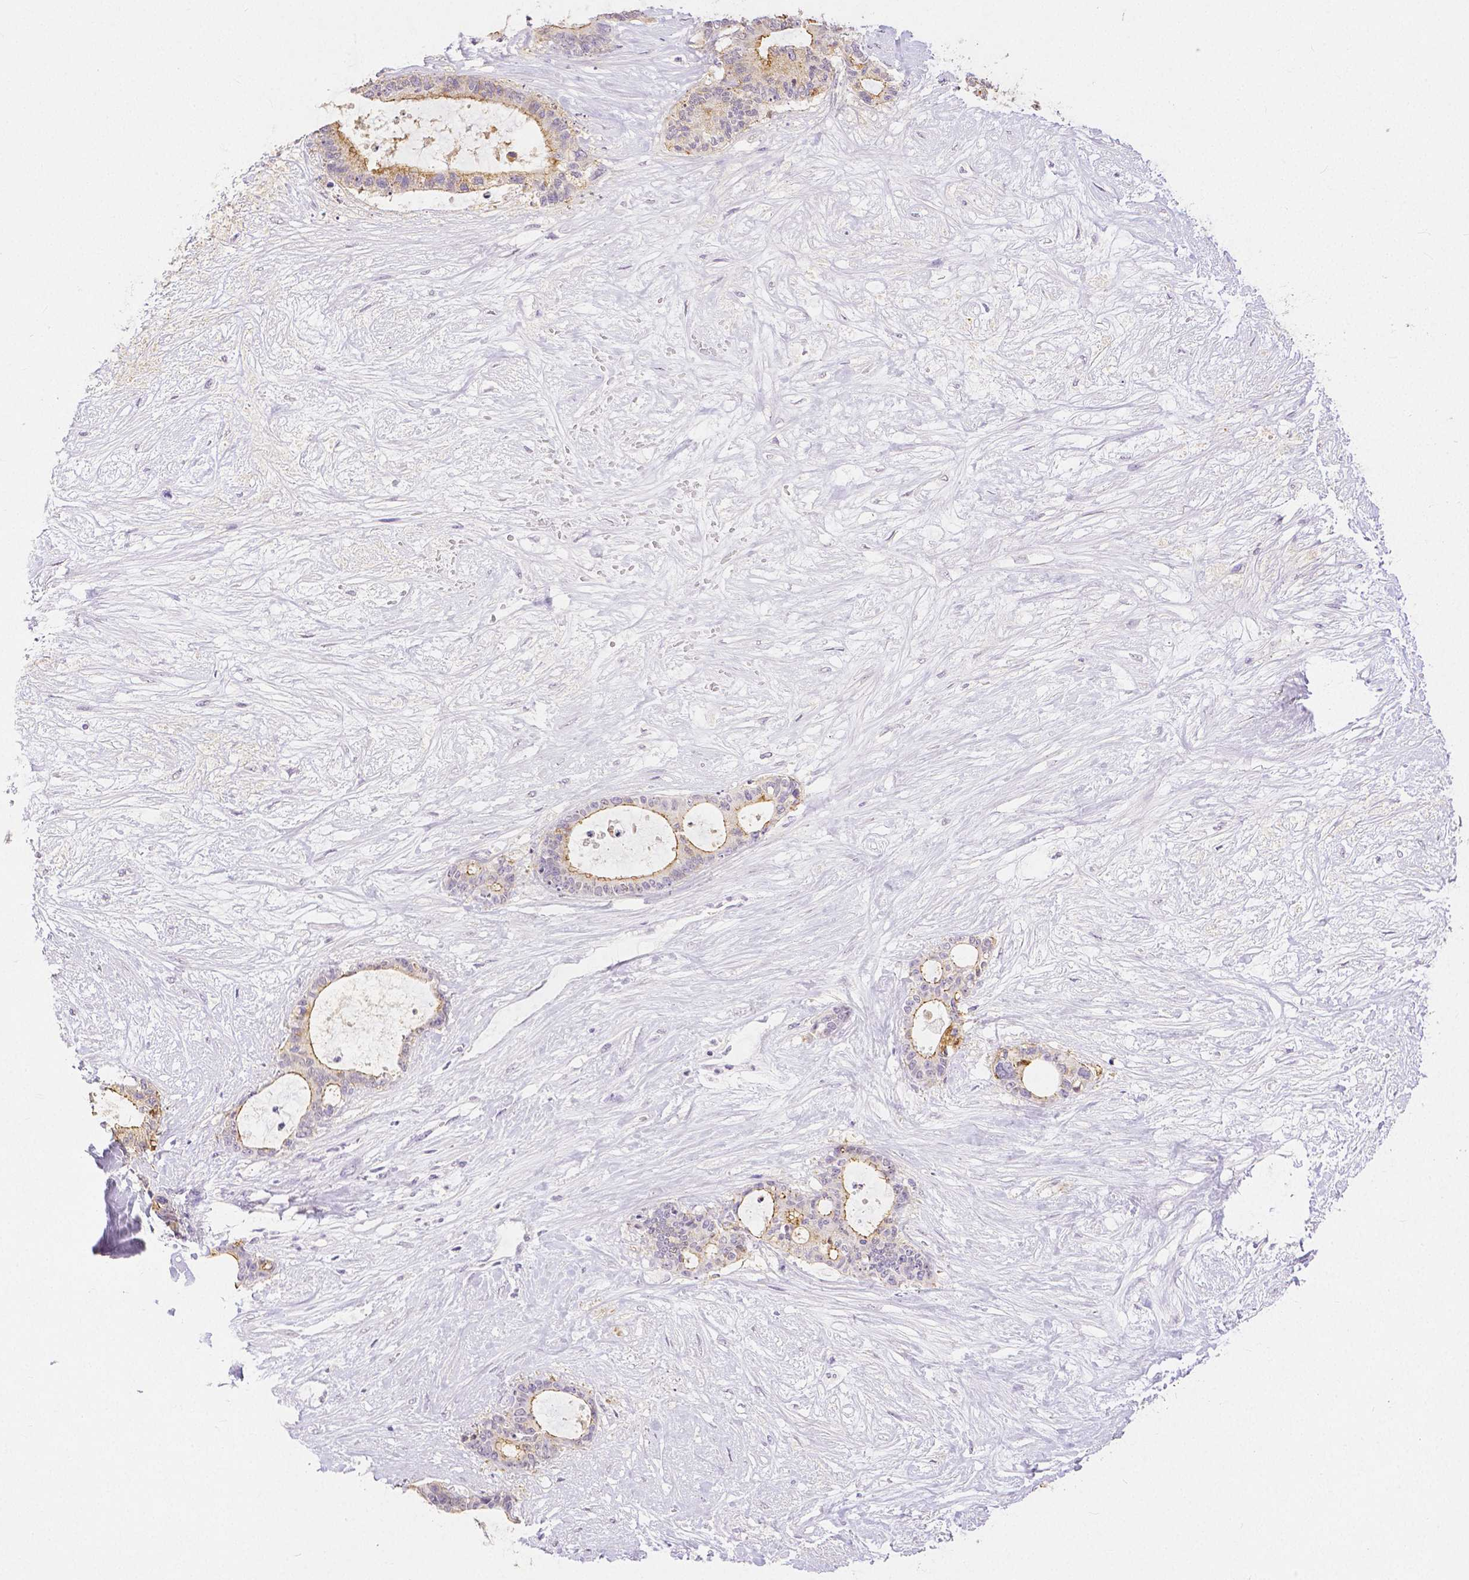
{"staining": {"intensity": "moderate", "quantity": "25%-75%", "location": "cytoplasmic/membranous"}, "tissue": "liver cancer", "cell_type": "Tumor cells", "image_type": "cancer", "snomed": [{"axis": "morphology", "description": "Normal tissue, NOS"}, {"axis": "morphology", "description": "Cholangiocarcinoma"}, {"axis": "topography", "description": "Liver"}, {"axis": "topography", "description": "Peripheral nerve tissue"}], "caption": "Tumor cells display medium levels of moderate cytoplasmic/membranous staining in about 25%-75% of cells in human liver cholangiocarcinoma. (brown staining indicates protein expression, while blue staining denotes nuclei).", "gene": "OCLN", "patient": {"sex": "female", "age": 73}}